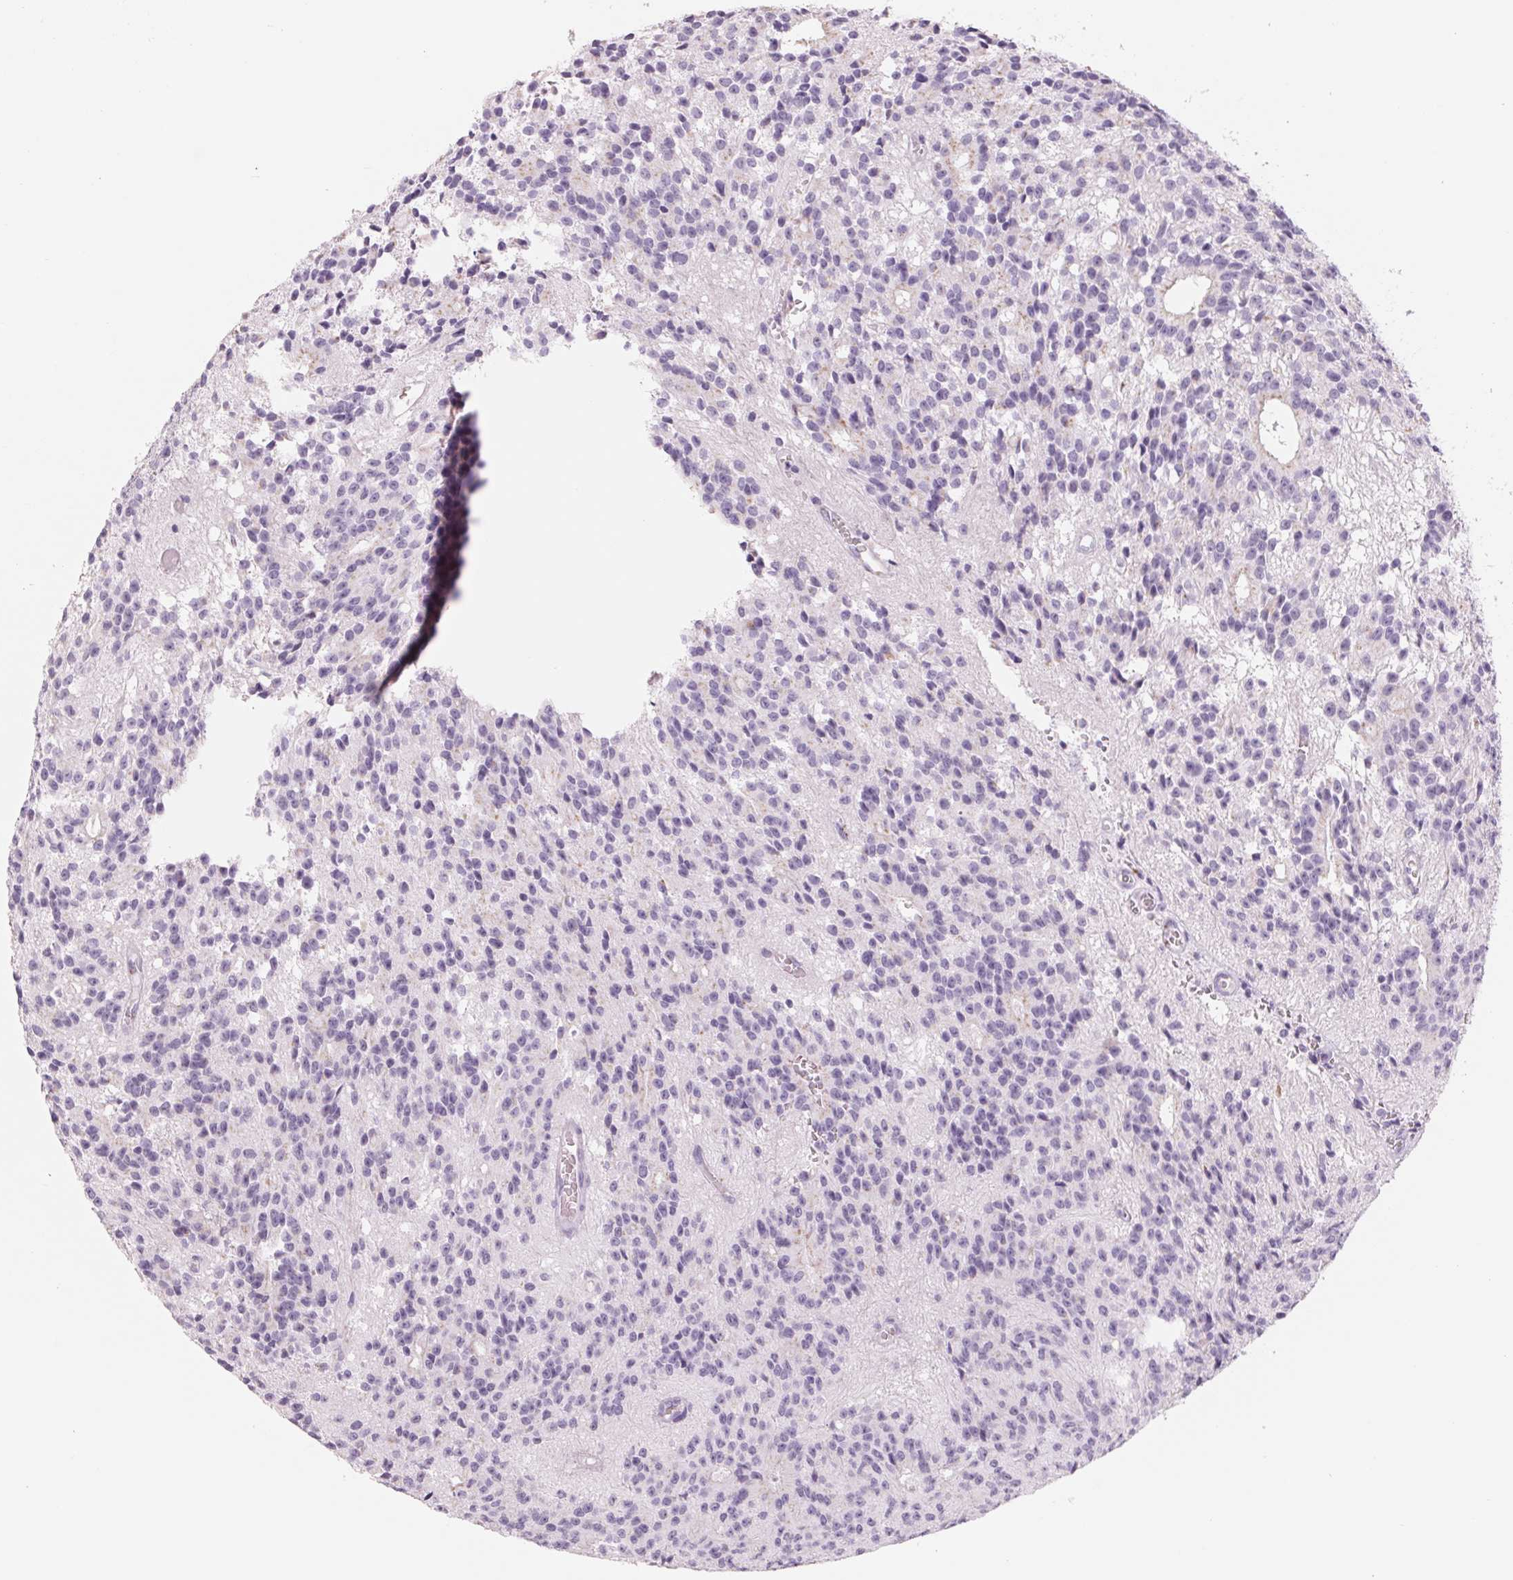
{"staining": {"intensity": "negative", "quantity": "none", "location": "none"}, "tissue": "glioma", "cell_type": "Tumor cells", "image_type": "cancer", "snomed": [{"axis": "morphology", "description": "Glioma, malignant, Low grade"}, {"axis": "topography", "description": "Brain"}], "caption": "Immunohistochemistry micrograph of neoplastic tissue: glioma stained with DAB reveals no significant protein staining in tumor cells.", "gene": "GALNT7", "patient": {"sex": "male", "age": 31}}